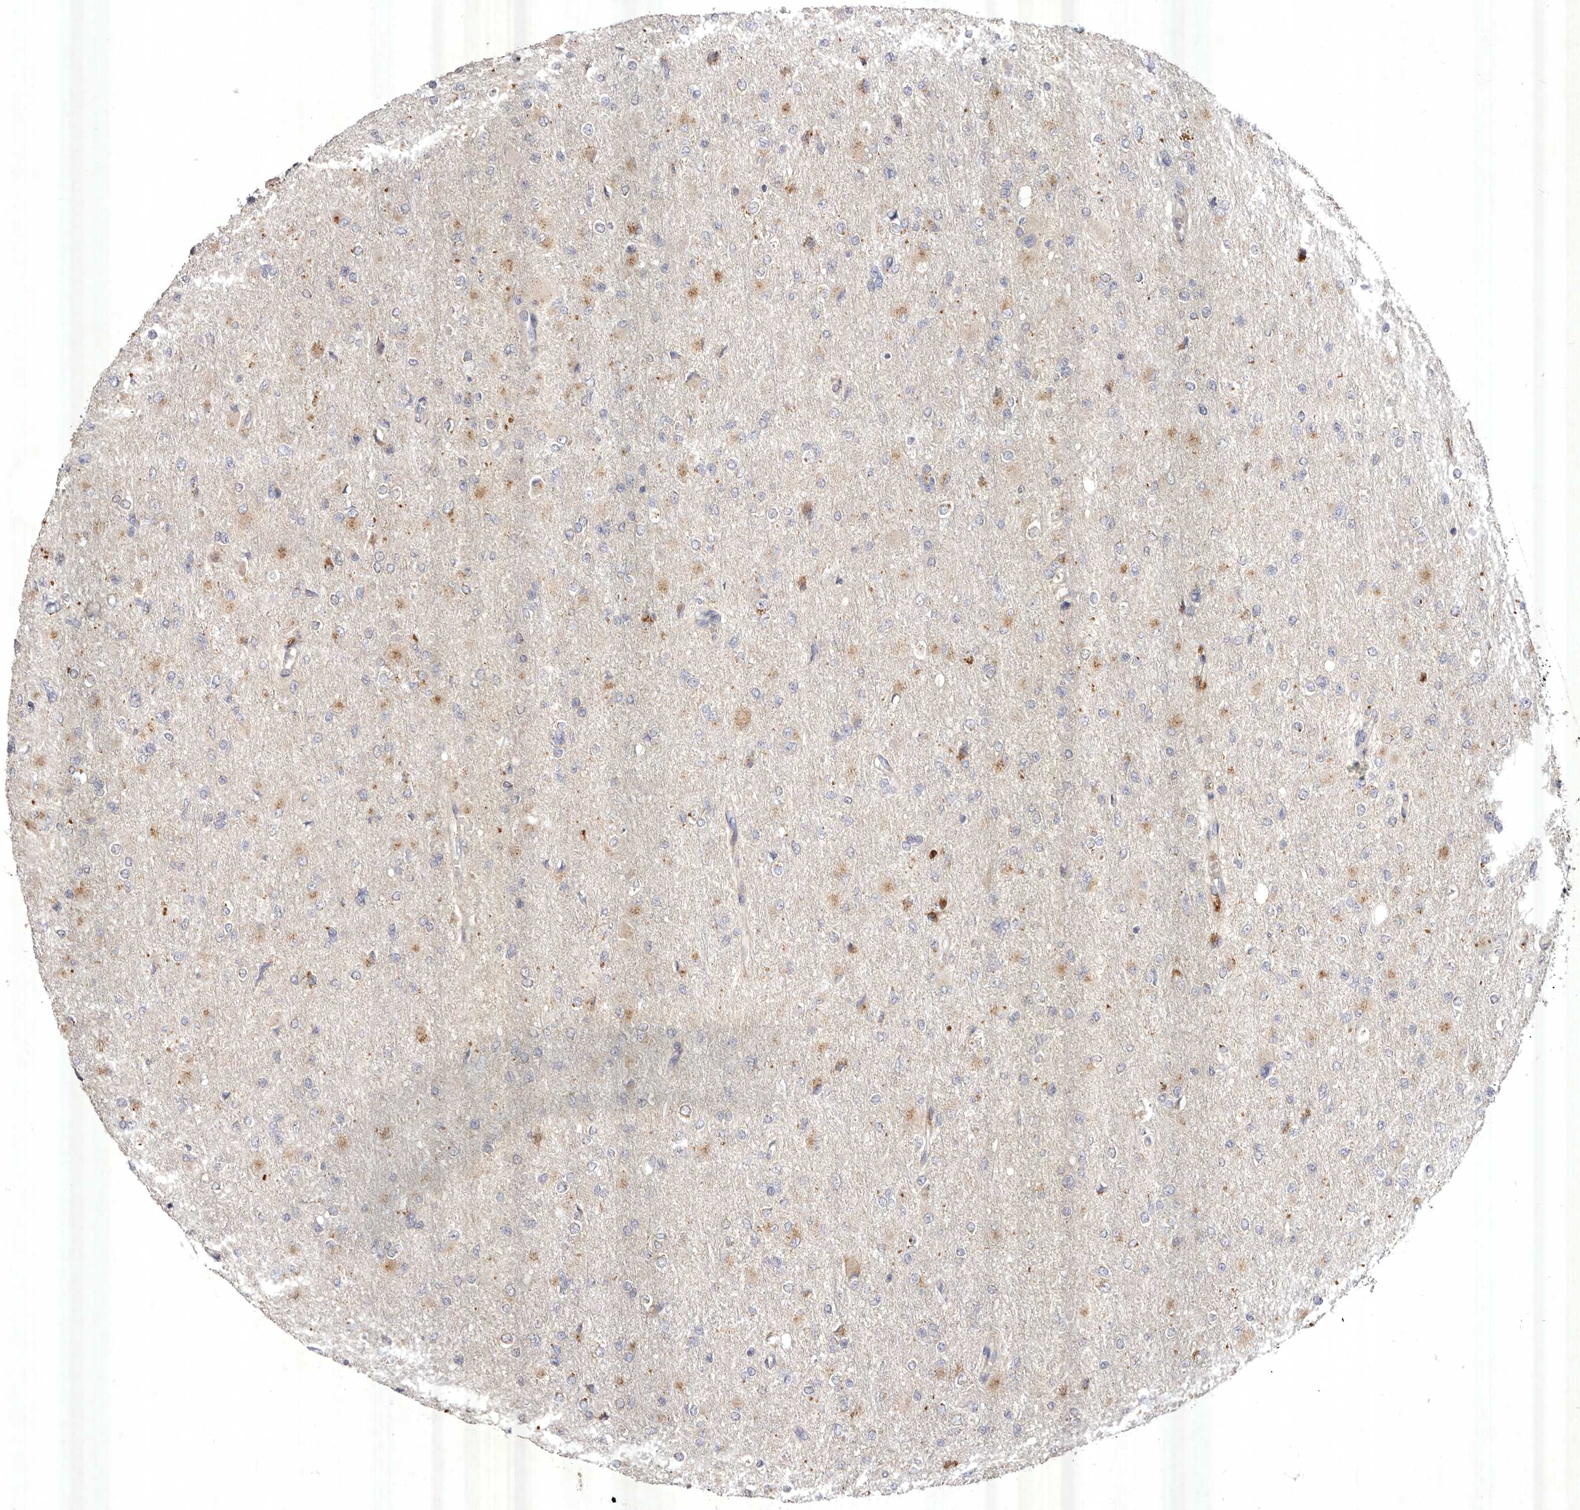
{"staining": {"intensity": "moderate", "quantity": "<25%", "location": "cytoplasmic/membranous"}, "tissue": "glioma", "cell_type": "Tumor cells", "image_type": "cancer", "snomed": [{"axis": "morphology", "description": "Glioma, malignant, High grade"}, {"axis": "topography", "description": "Cerebral cortex"}], "caption": "Moderate cytoplasmic/membranous staining is present in approximately <25% of tumor cells in malignant glioma (high-grade). Using DAB (3,3'-diaminobenzidine) (brown) and hematoxylin (blue) stains, captured at high magnification using brightfield microscopy.", "gene": "USP24", "patient": {"sex": "female", "age": 36}}